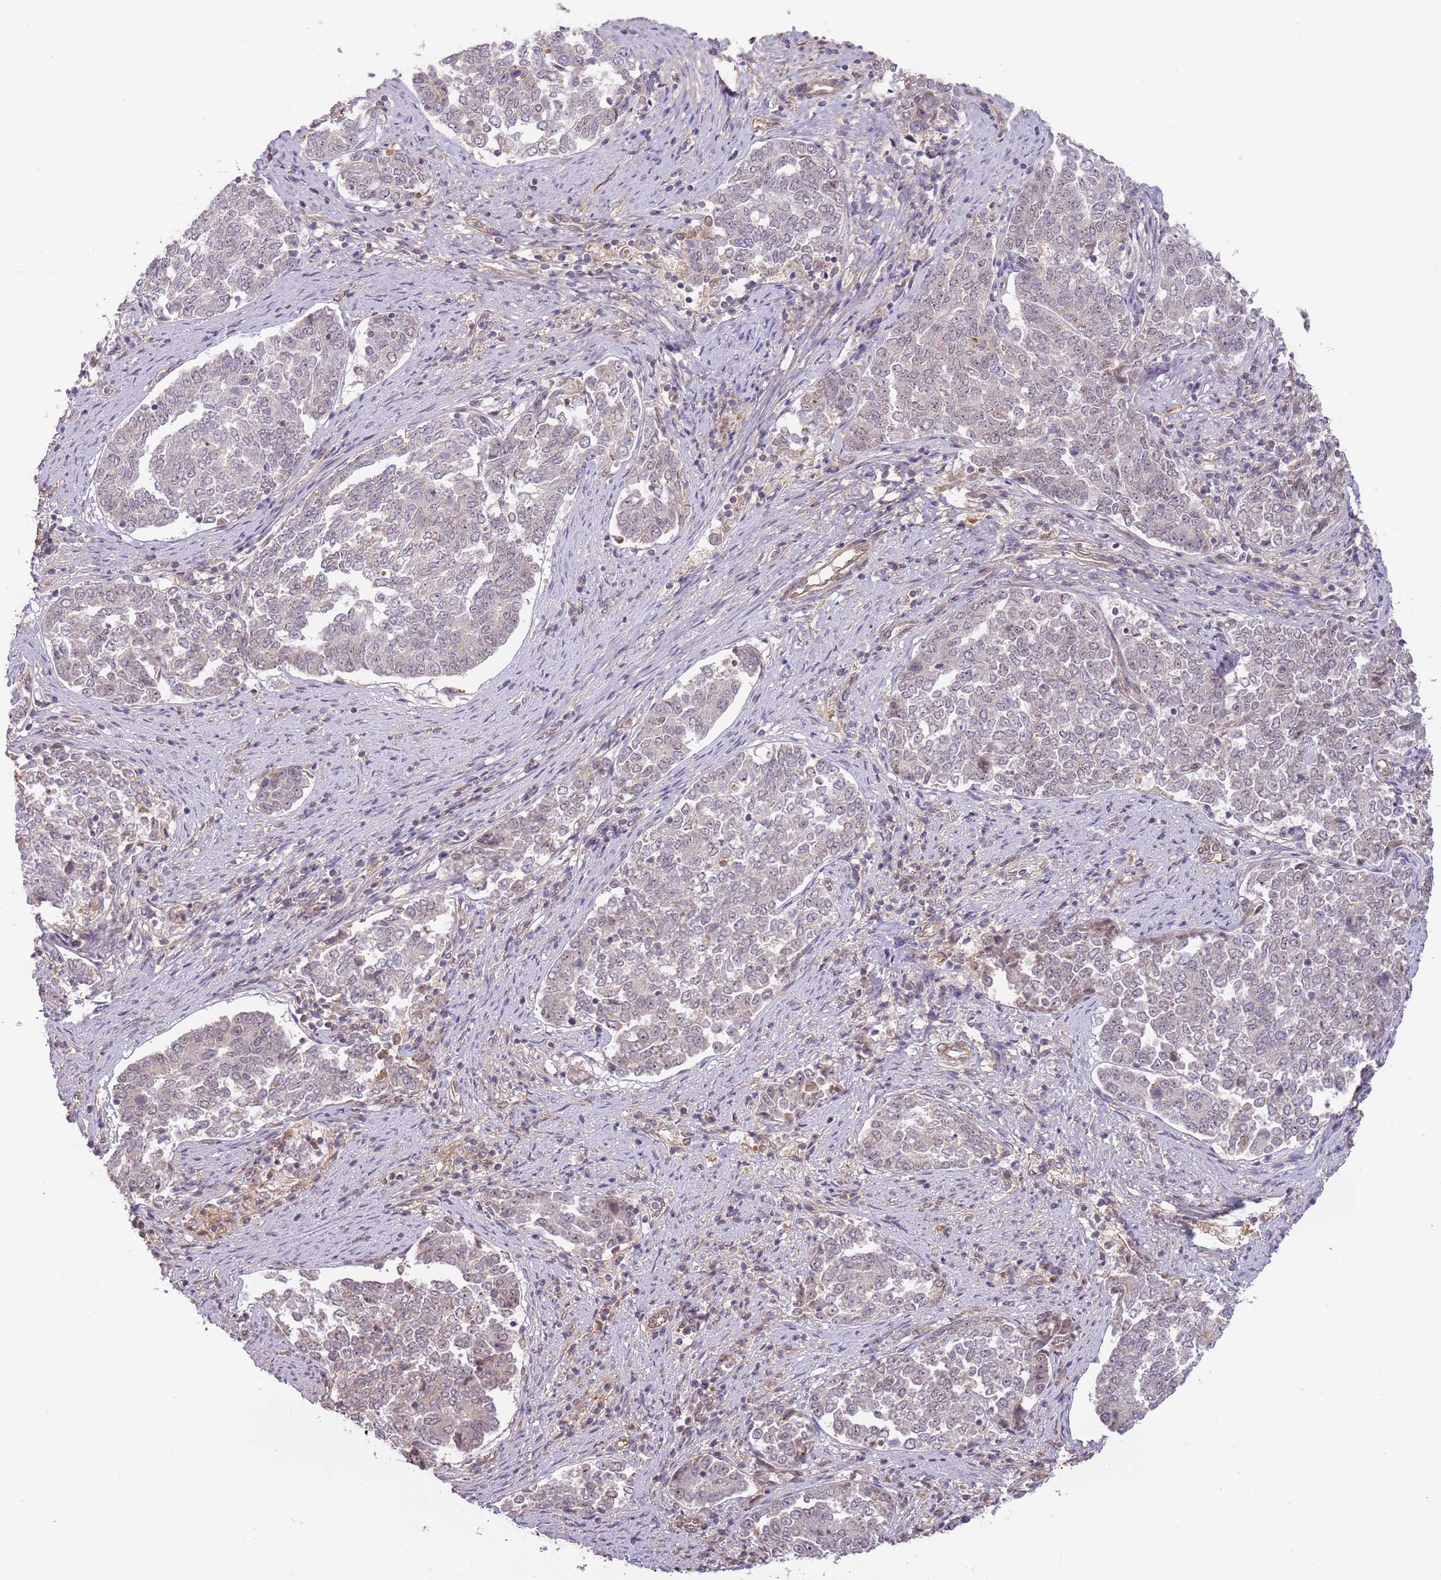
{"staining": {"intensity": "negative", "quantity": "none", "location": "none"}, "tissue": "endometrial cancer", "cell_type": "Tumor cells", "image_type": "cancer", "snomed": [{"axis": "morphology", "description": "Adenocarcinoma, NOS"}, {"axis": "topography", "description": "Endometrium"}], "caption": "Protein analysis of endometrial adenocarcinoma reveals no significant expression in tumor cells.", "gene": "SURF2", "patient": {"sex": "female", "age": 80}}